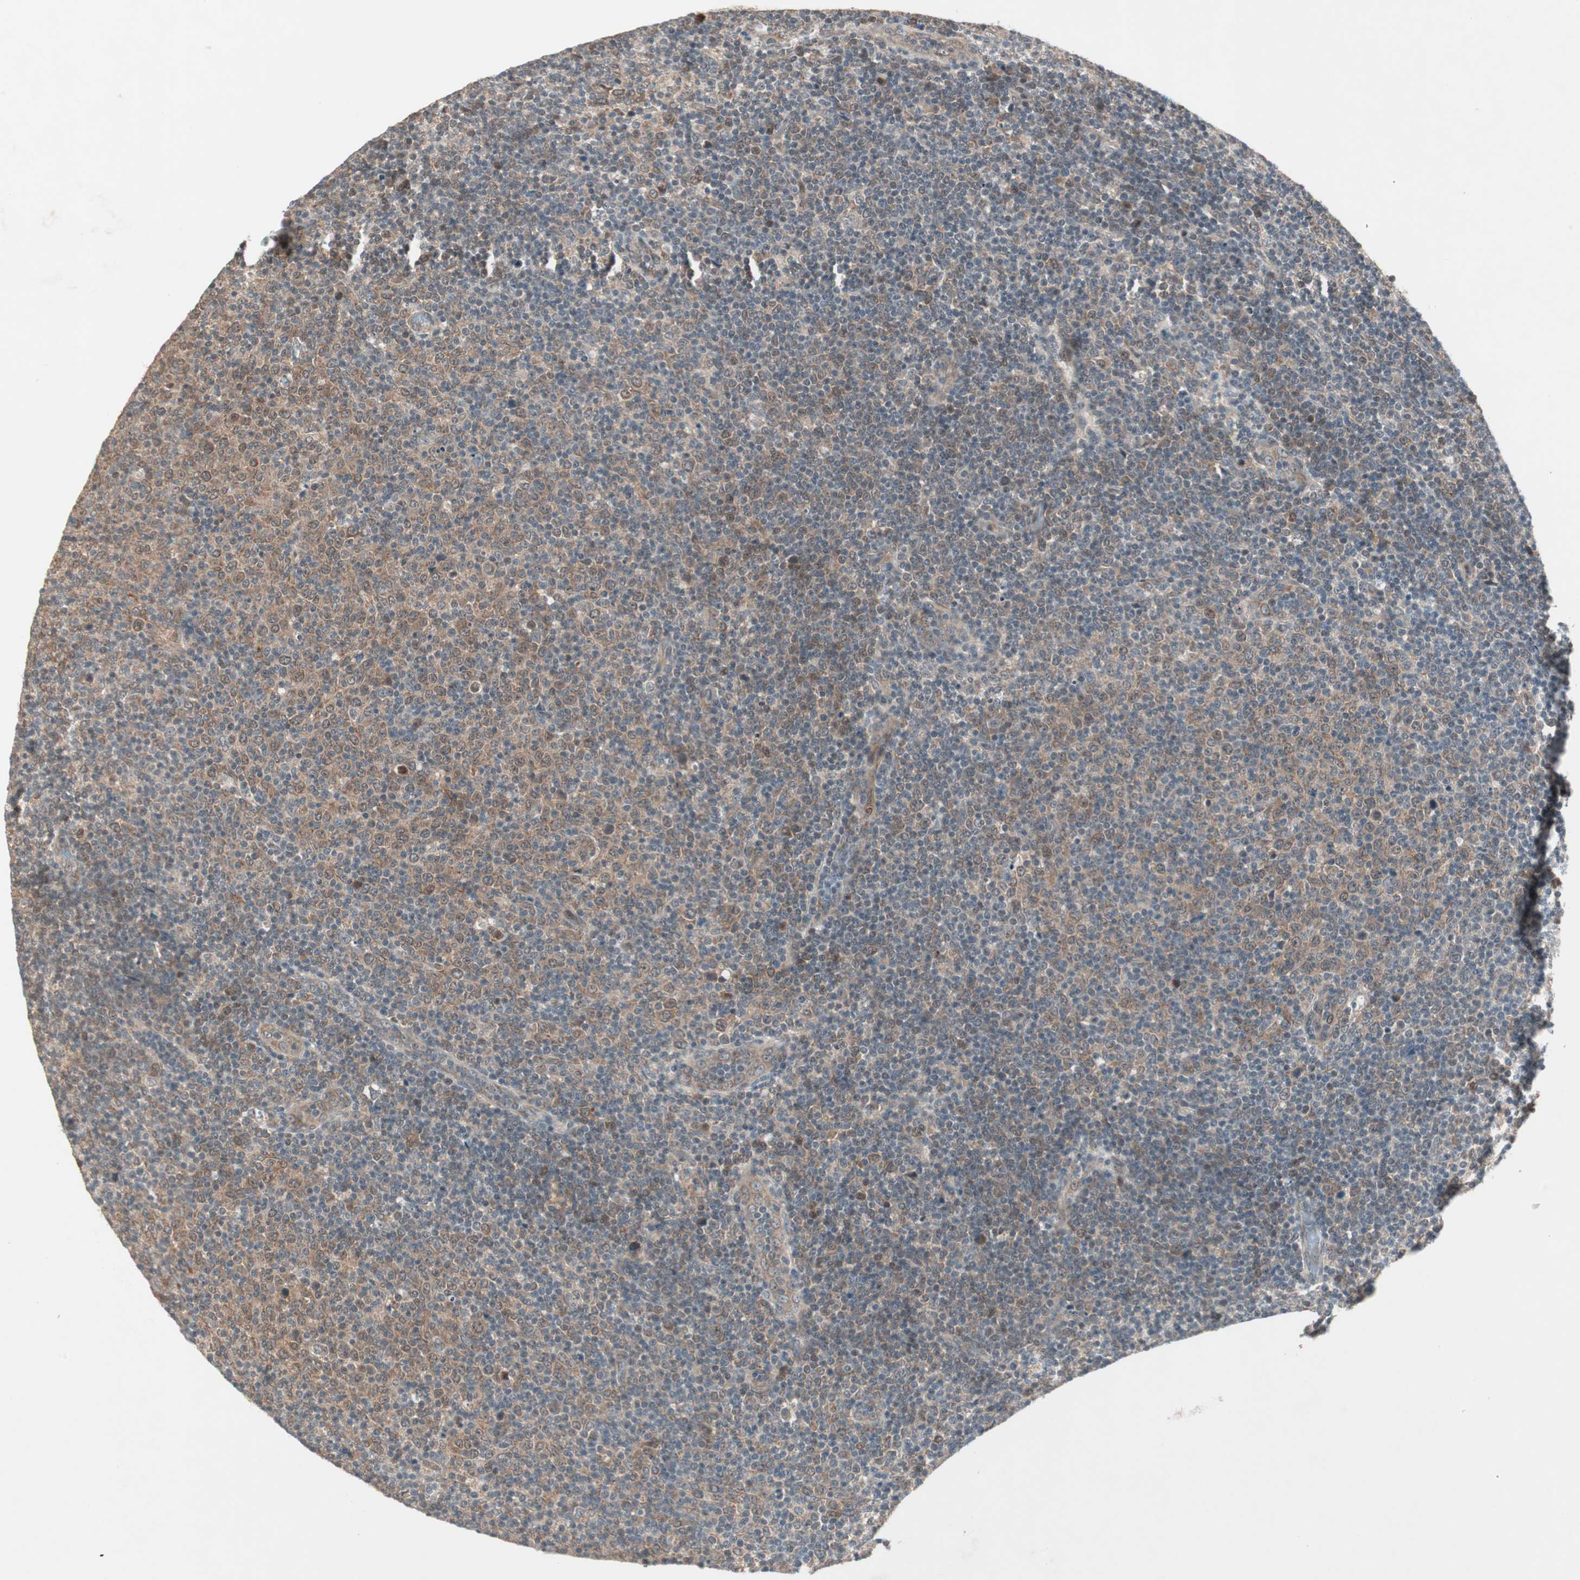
{"staining": {"intensity": "moderate", "quantity": "25%-75%", "location": "cytoplasmic/membranous"}, "tissue": "lymphoma", "cell_type": "Tumor cells", "image_type": "cancer", "snomed": [{"axis": "morphology", "description": "Malignant lymphoma, non-Hodgkin's type, Low grade"}, {"axis": "topography", "description": "Lymph node"}], "caption": "This micrograph displays low-grade malignant lymphoma, non-Hodgkin's type stained with IHC to label a protein in brown. The cytoplasmic/membranous of tumor cells show moderate positivity for the protein. Nuclei are counter-stained blue.", "gene": "PGBD1", "patient": {"sex": "male", "age": 70}}